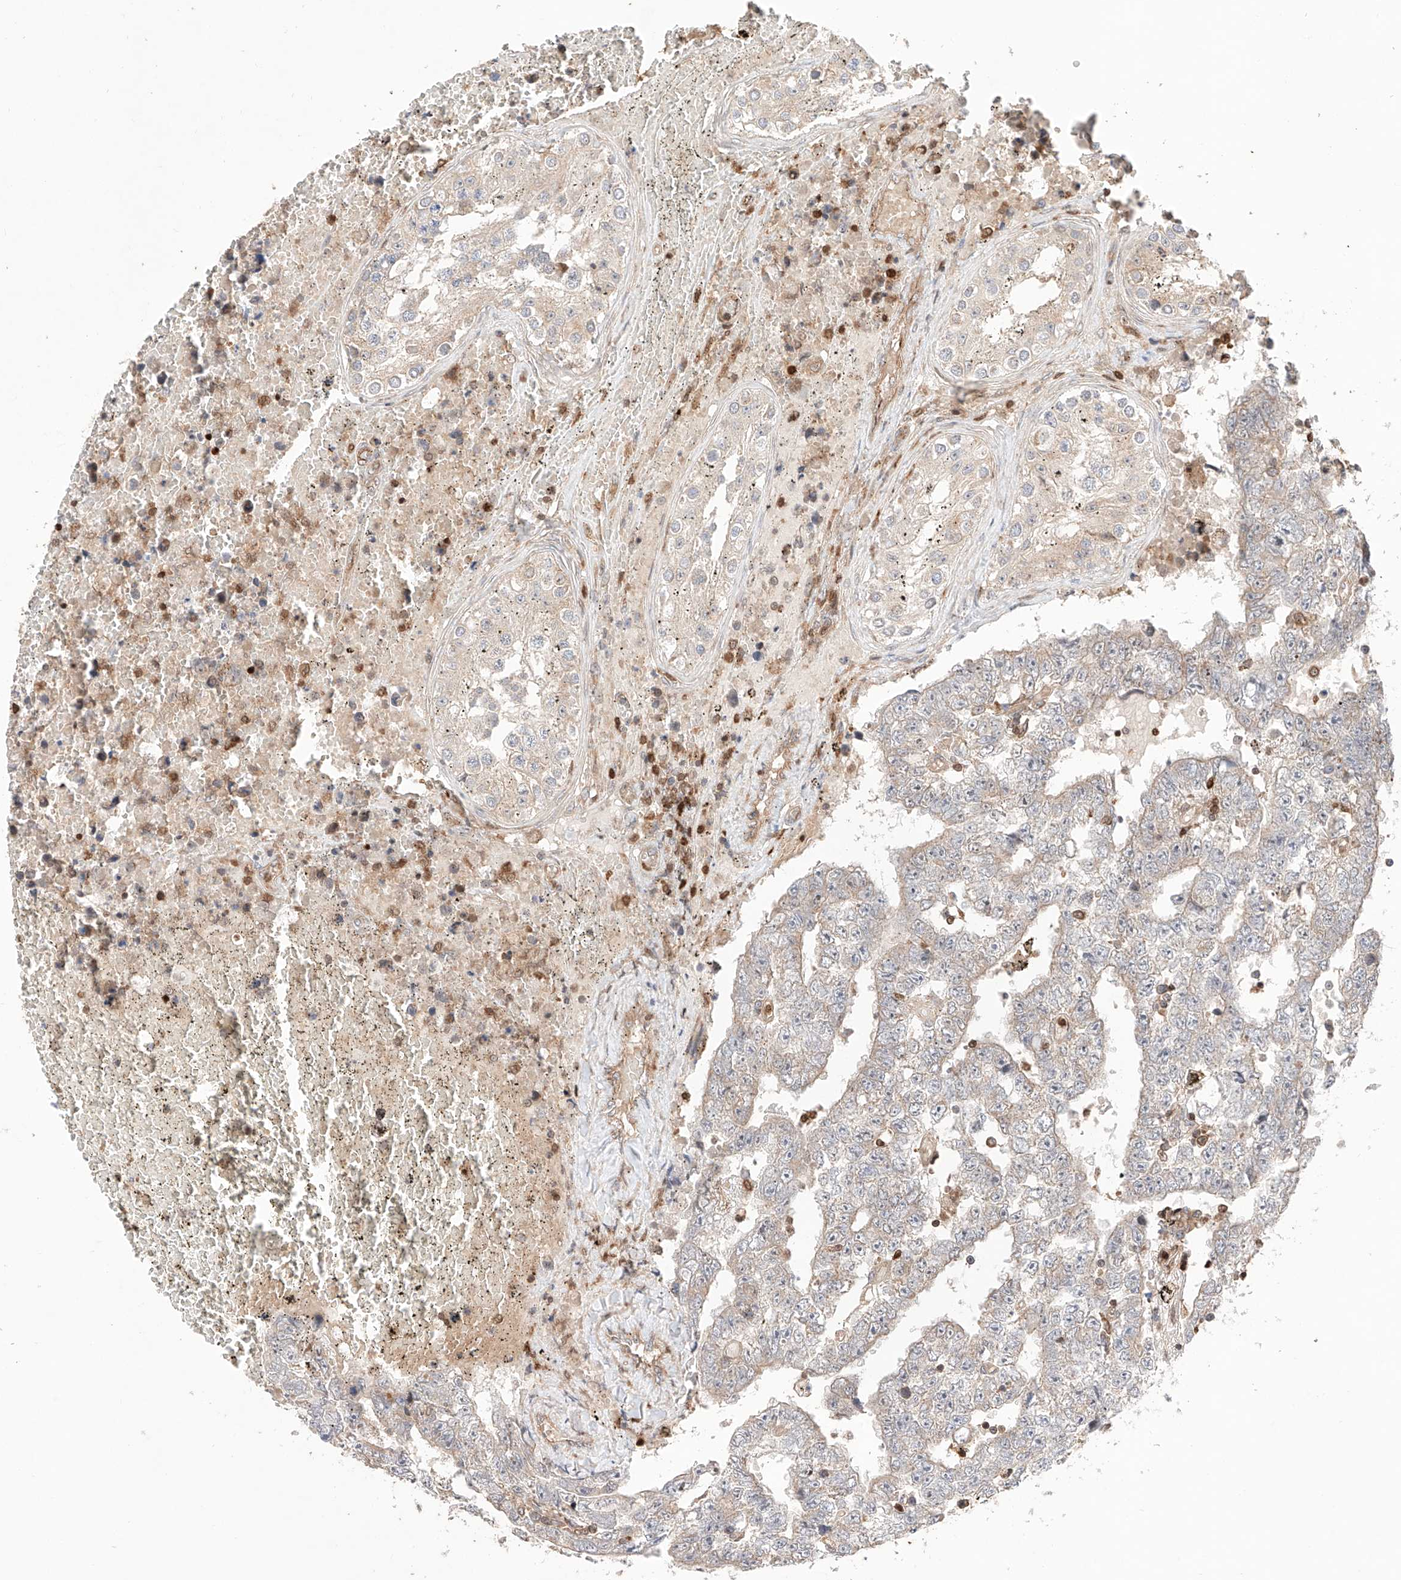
{"staining": {"intensity": "negative", "quantity": "none", "location": "none"}, "tissue": "testis cancer", "cell_type": "Tumor cells", "image_type": "cancer", "snomed": [{"axis": "morphology", "description": "Carcinoma, Embryonal, NOS"}, {"axis": "topography", "description": "Testis"}], "caption": "Immunohistochemistry micrograph of human embryonal carcinoma (testis) stained for a protein (brown), which exhibits no positivity in tumor cells. (DAB (3,3'-diaminobenzidine) IHC visualized using brightfield microscopy, high magnification).", "gene": "IGSF22", "patient": {"sex": "male", "age": 25}}